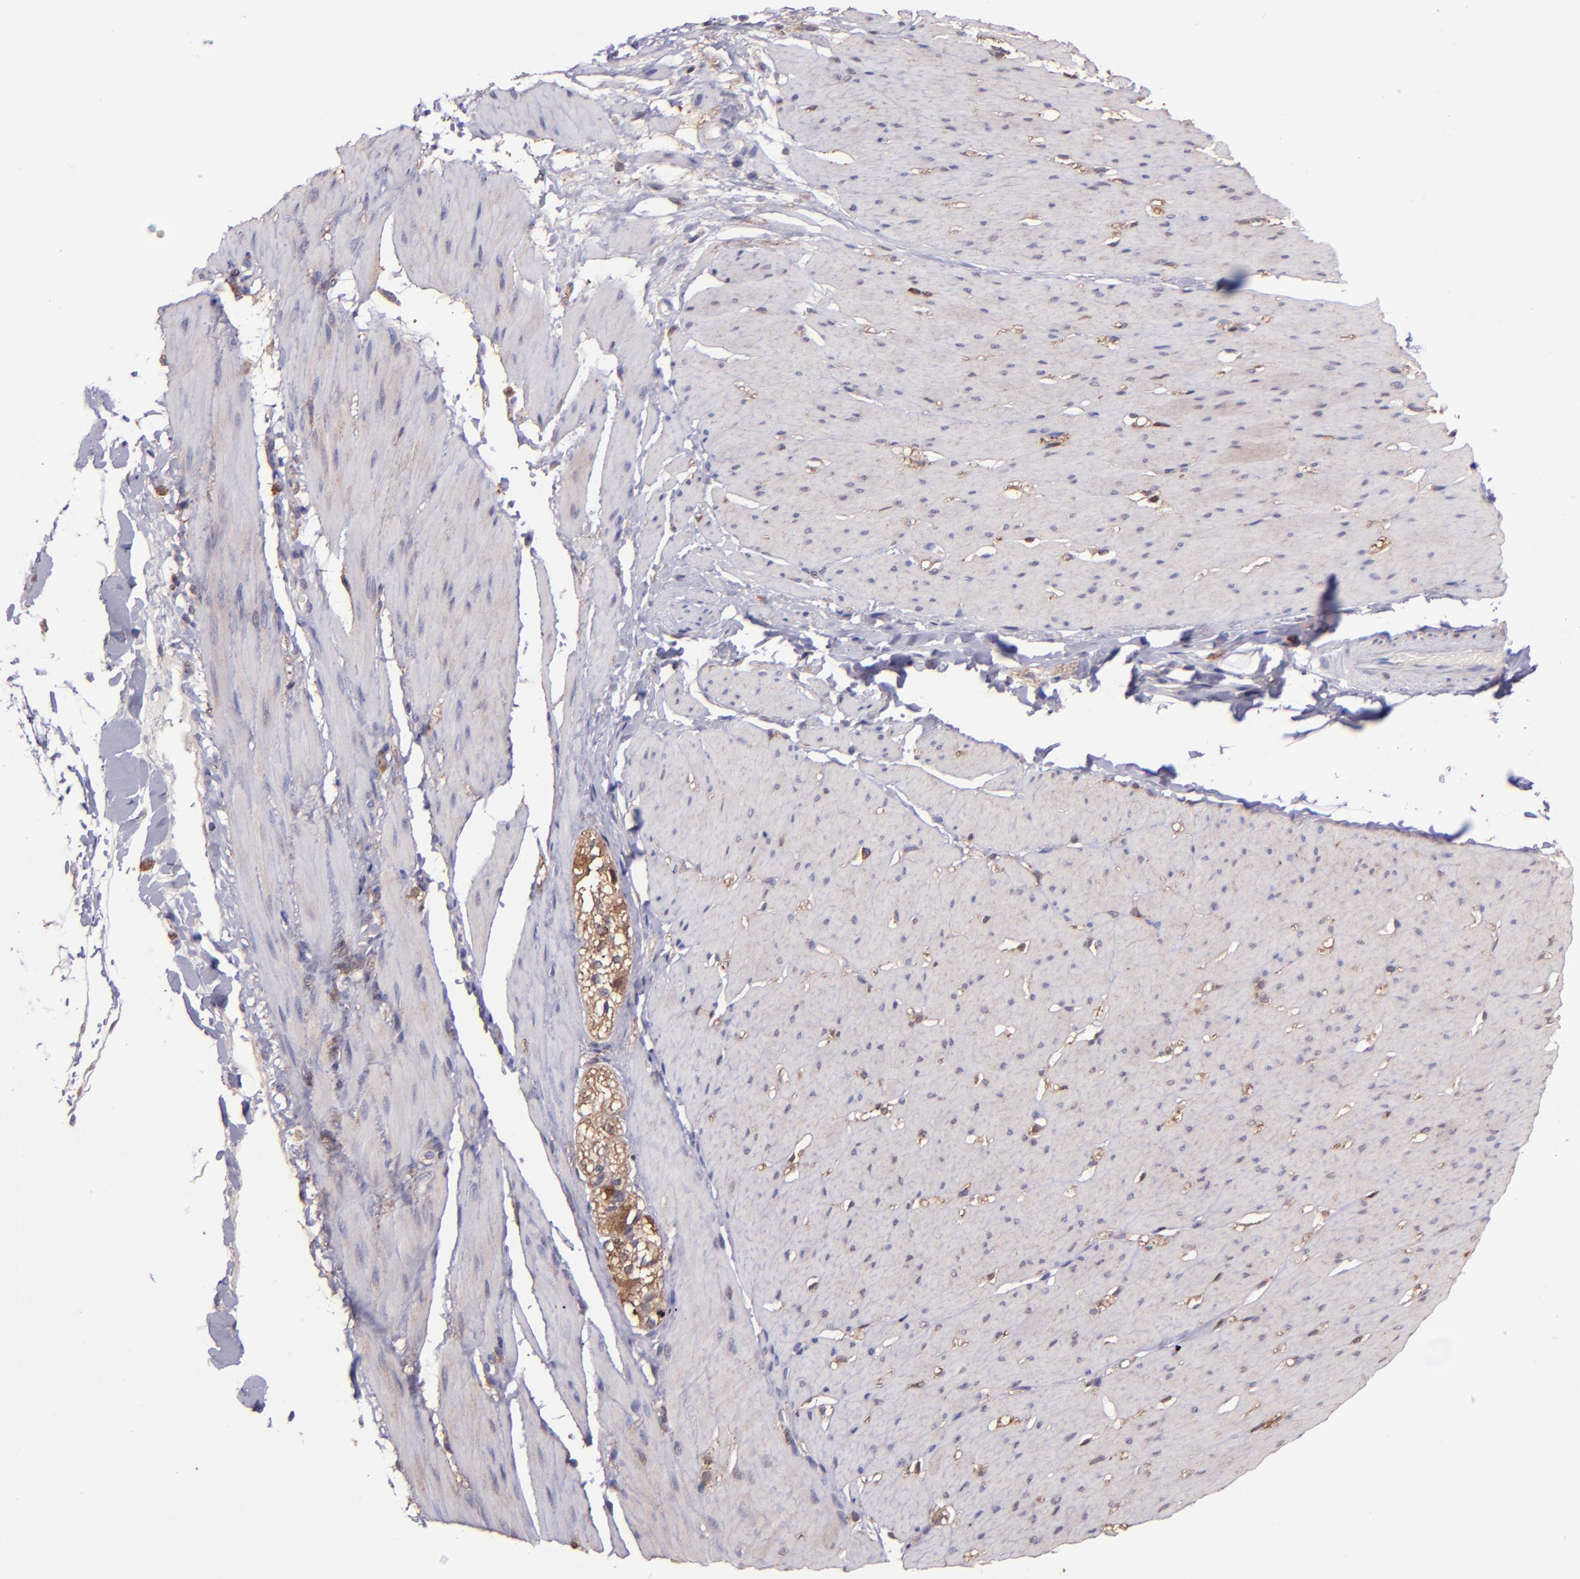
{"staining": {"intensity": "weak", "quantity": ">75%", "location": "cytoplasmic/membranous"}, "tissue": "smooth muscle", "cell_type": "Smooth muscle cells", "image_type": "normal", "snomed": [{"axis": "morphology", "description": "Normal tissue, NOS"}, {"axis": "topography", "description": "Smooth muscle"}, {"axis": "topography", "description": "Colon"}], "caption": "Immunohistochemical staining of unremarkable smooth muscle reveals >75% levels of weak cytoplasmic/membranous protein positivity in approximately >75% of smooth muscle cells.", "gene": "WASH6P", "patient": {"sex": "male", "age": 67}}